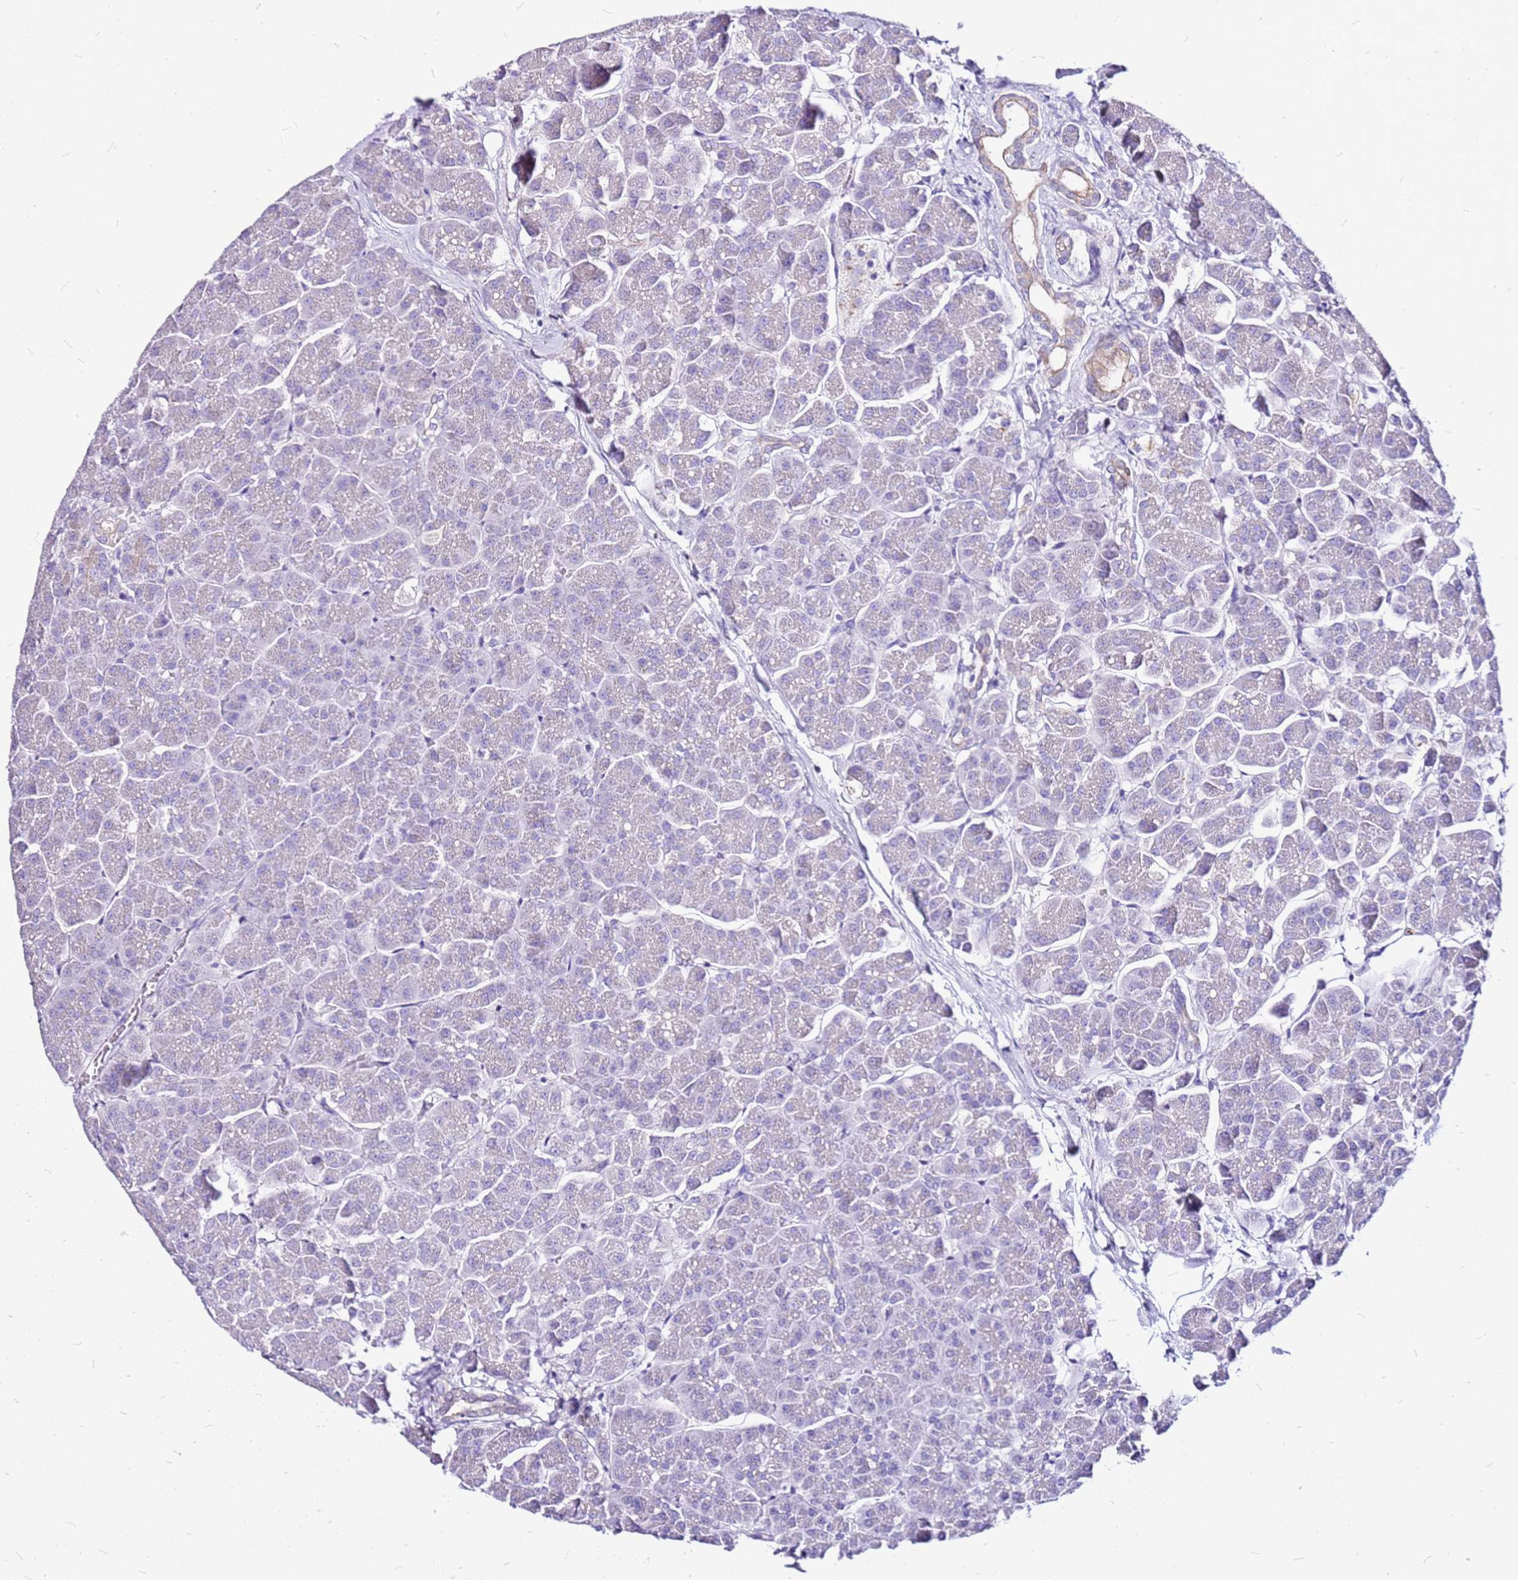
{"staining": {"intensity": "negative", "quantity": "none", "location": "none"}, "tissue": "pancreas", "cell_type": "Exocrine glandular cells", "image_type": "normal", "snomed": [{"axis": "morphology", "description": "Normal tissue, NOS"}, {"axis": "topography", "description": "Pancreas"}, {"axis": "topography", "description": "Peripheral nerve tissue"}], "caption": "Exocrine glandular cells show no significant staining in normal pancreas. (DAB immunohistochemistry (IHC) visualized using brightfield microscopy, high magnification).", "gene": "CASD1", "patient": {"sex": "male", "age": 54}}